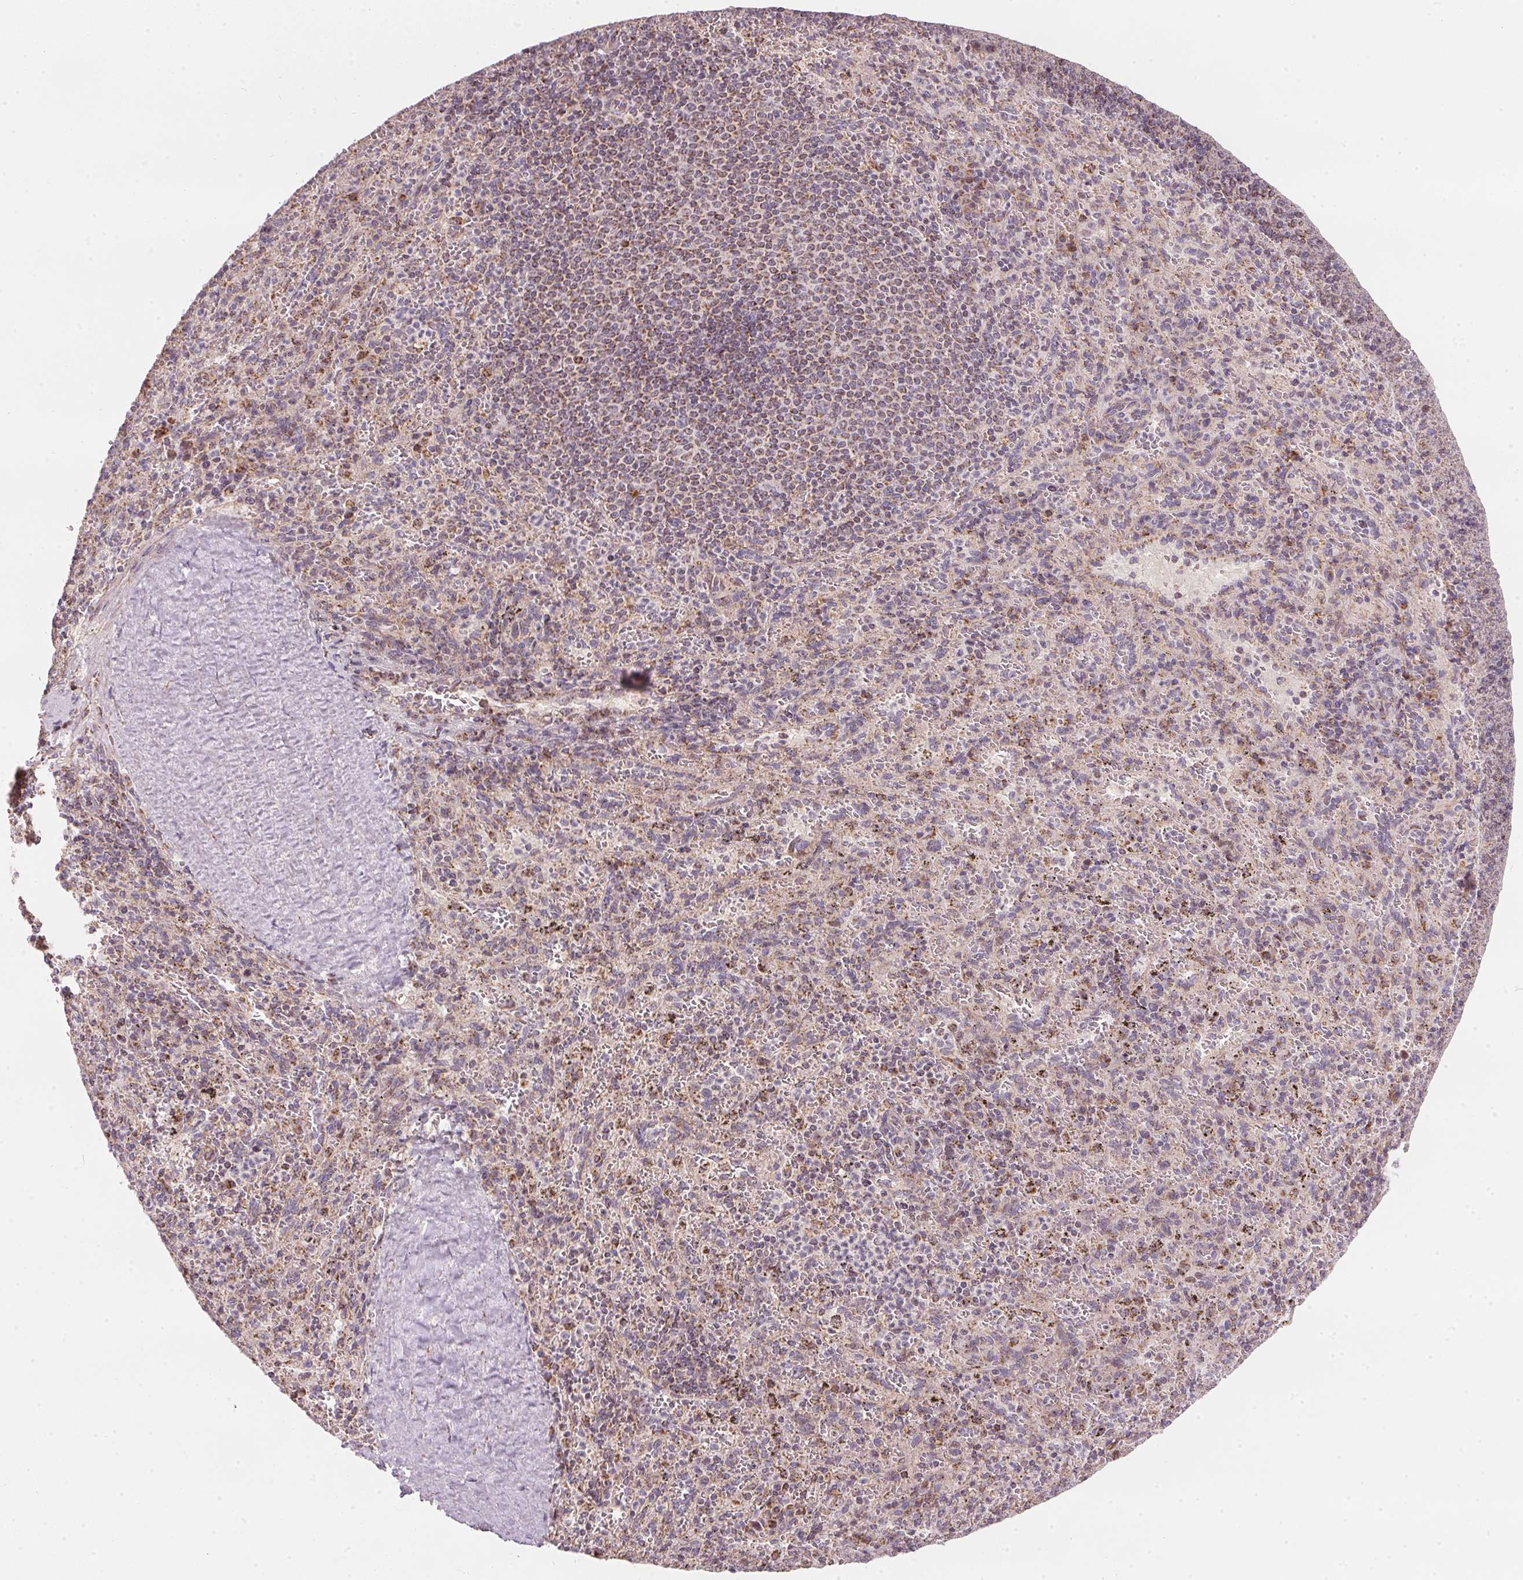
{"staining": {"intensity": "moderate", "quantity": "<25%", "location": "cytoplasmic/membranous"}, "tissue": "spleen", "cell_type": "Cells in red pulp", "image_type": "normal", "snomed": [{"axis": "morphology", "description": "Normal tissue, NOS"}, {"axis": "topography", "description": "Spleen"}], "caption": "Protein analysis of unremarkable spleen demonstrates moderate cytoplasmic/membranous staining in about <25% of cells in red pulp.", "gene": "COQ7", "patient": {"sex": "male", "age": 57}}